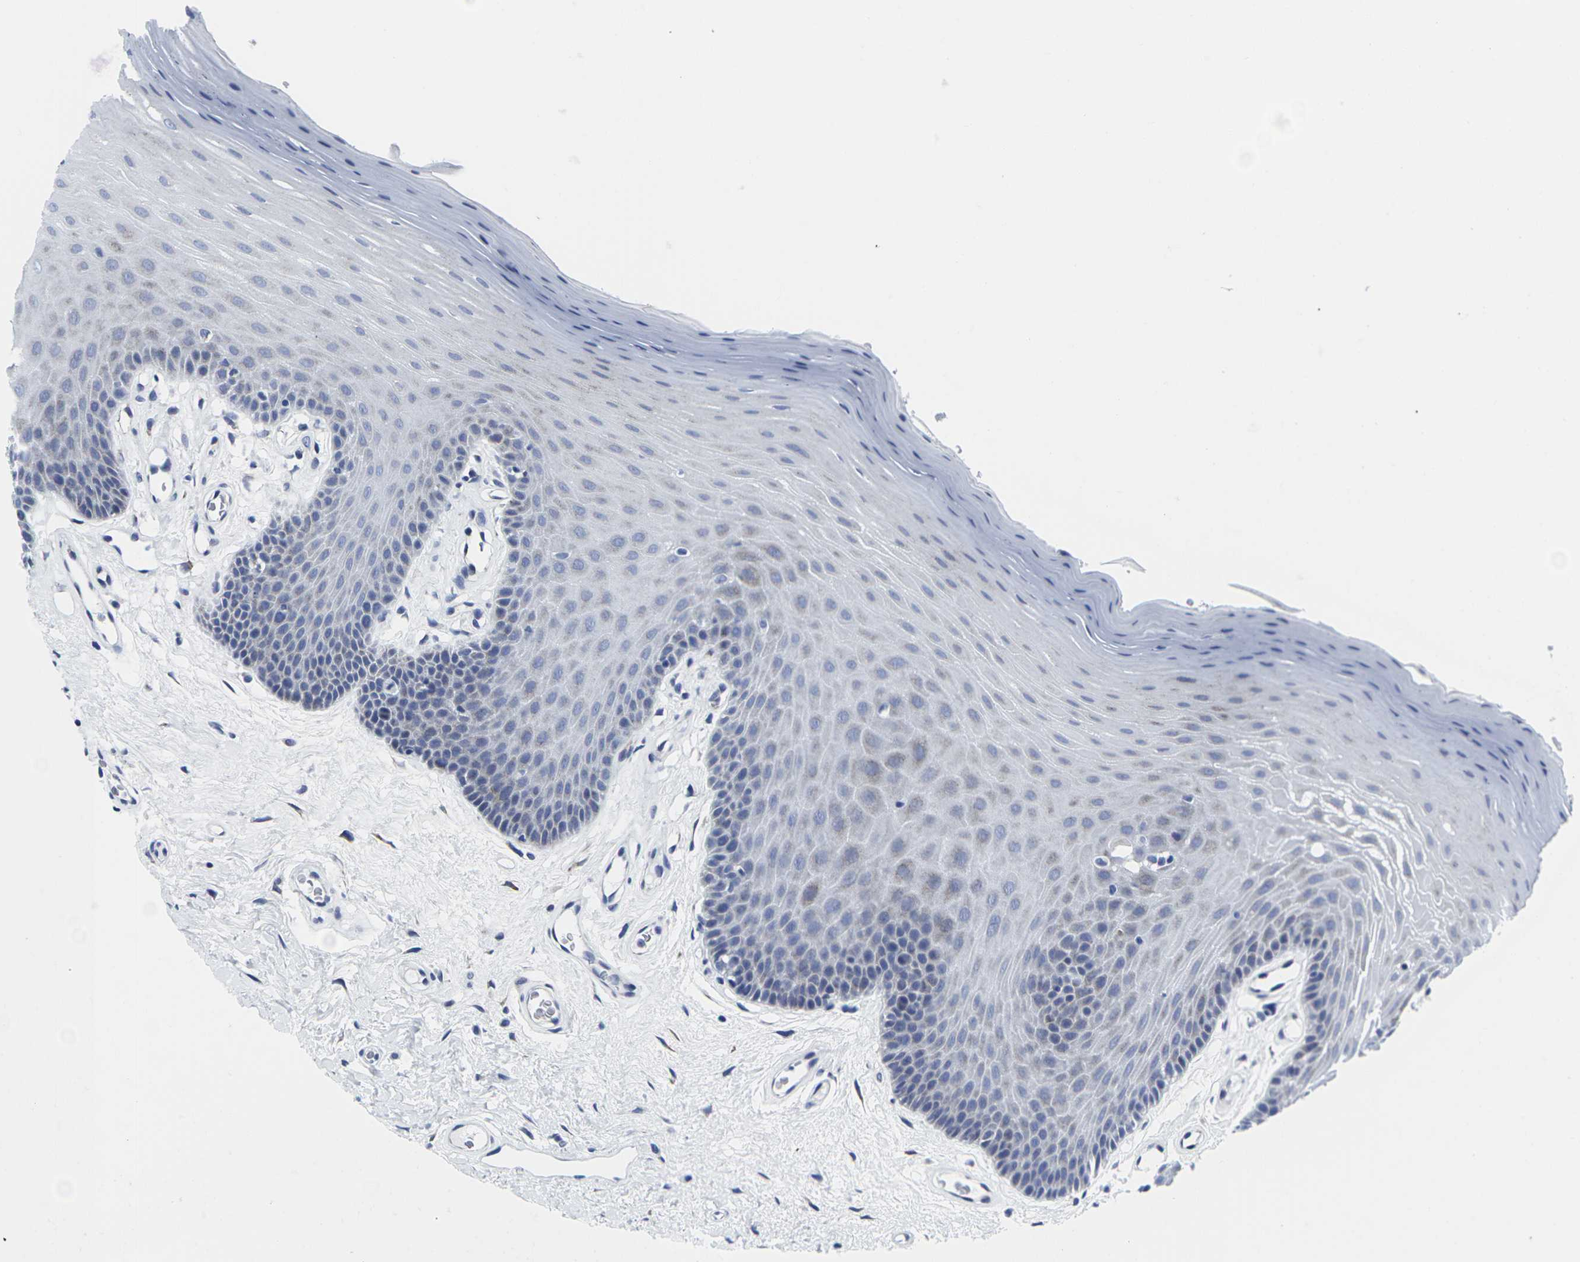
{"staining": {"intensity": "negative", "quantity": "none", "location": "none"}, "tissue": "oral mucosa", "cell_type": "Squamous epithelial cells", "image_type": "normal", "snomed": [{"axis": "morphology", "description": "Normal tissue, NOS"}, {"axis": "morphology", "description": "Squamous cell carcinoma, NOS"}, {"axis": "topography", "description": "Skeletal muscle"}, {"axis": "topography", "description": "Adipose tissue"}, {"axis": "topography", "description": "Vascular tissue"}, {"axis": "topography", "description": "Oral tissue"}, {"axis": "topography", "description": "Peripheral nerve tissue"}, {"axis": "topography", "description": "Head-Neck"}], "caption": "The image displays no staining of squamous epithelial cells in unremarkable oral mucosa.", "gene": "RPN1", "patient": {"sex": "male", "age": 71}}